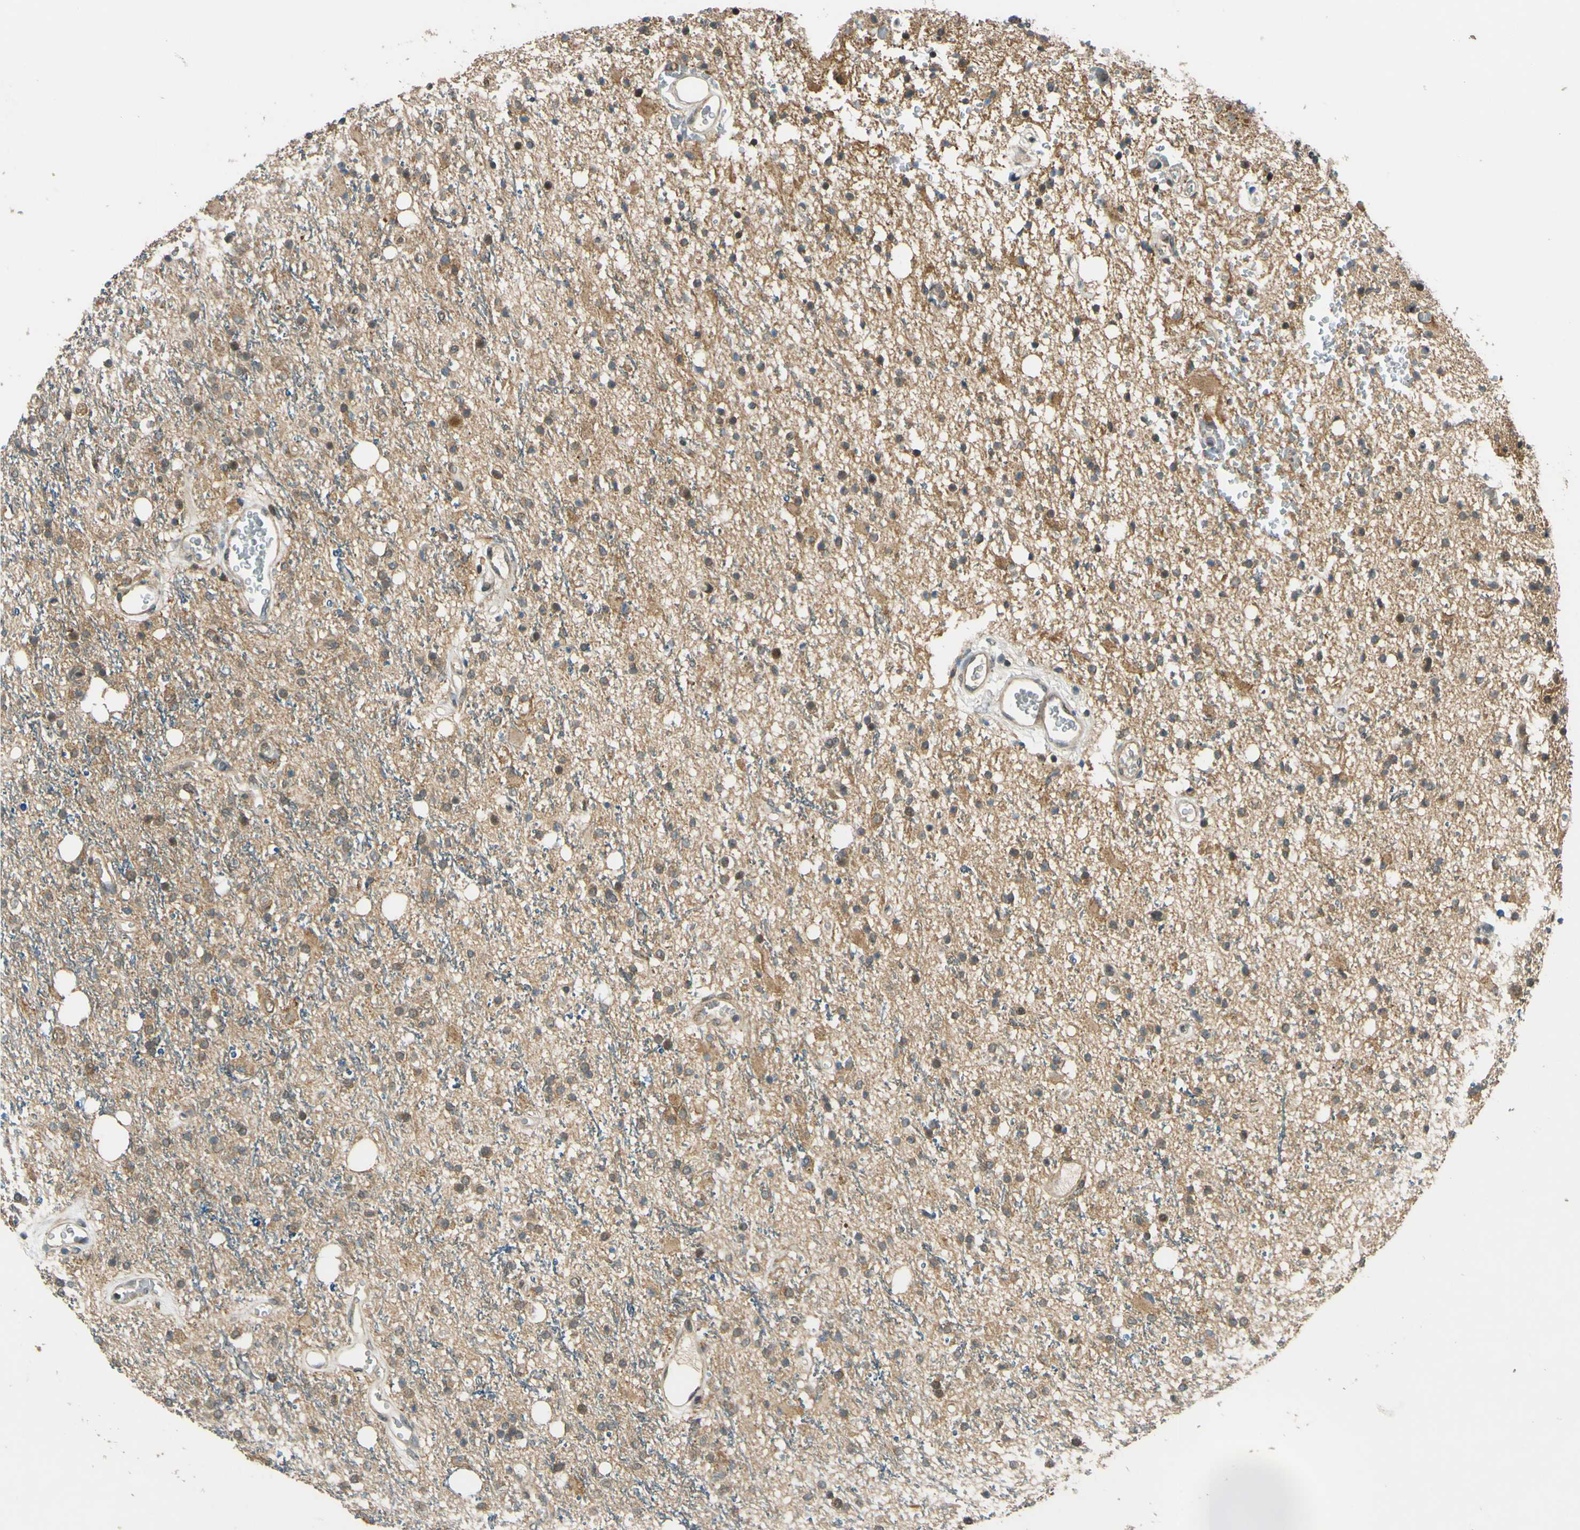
{"staining": {"intensity": "moderate", "quantity": "<25%", "location": "cytoplasmic/membranous"}, "tissue": "glioma", "cell_type": "Tumor cells", "image_type": "cancer", "snomed": [{"axis": "morphology", "description": "Glioma, malignant, High grade"}, {"axis": "topography", "description": "Brain"}], "caption": "The micrograph shows staining of high-grade glioma (malignant), revealing moderate cytoplasmic/membranous protein positivity (brown color) within tumor cells.", "gene": "ABCC8", "patient": {"sex": "male", "age": 47}}